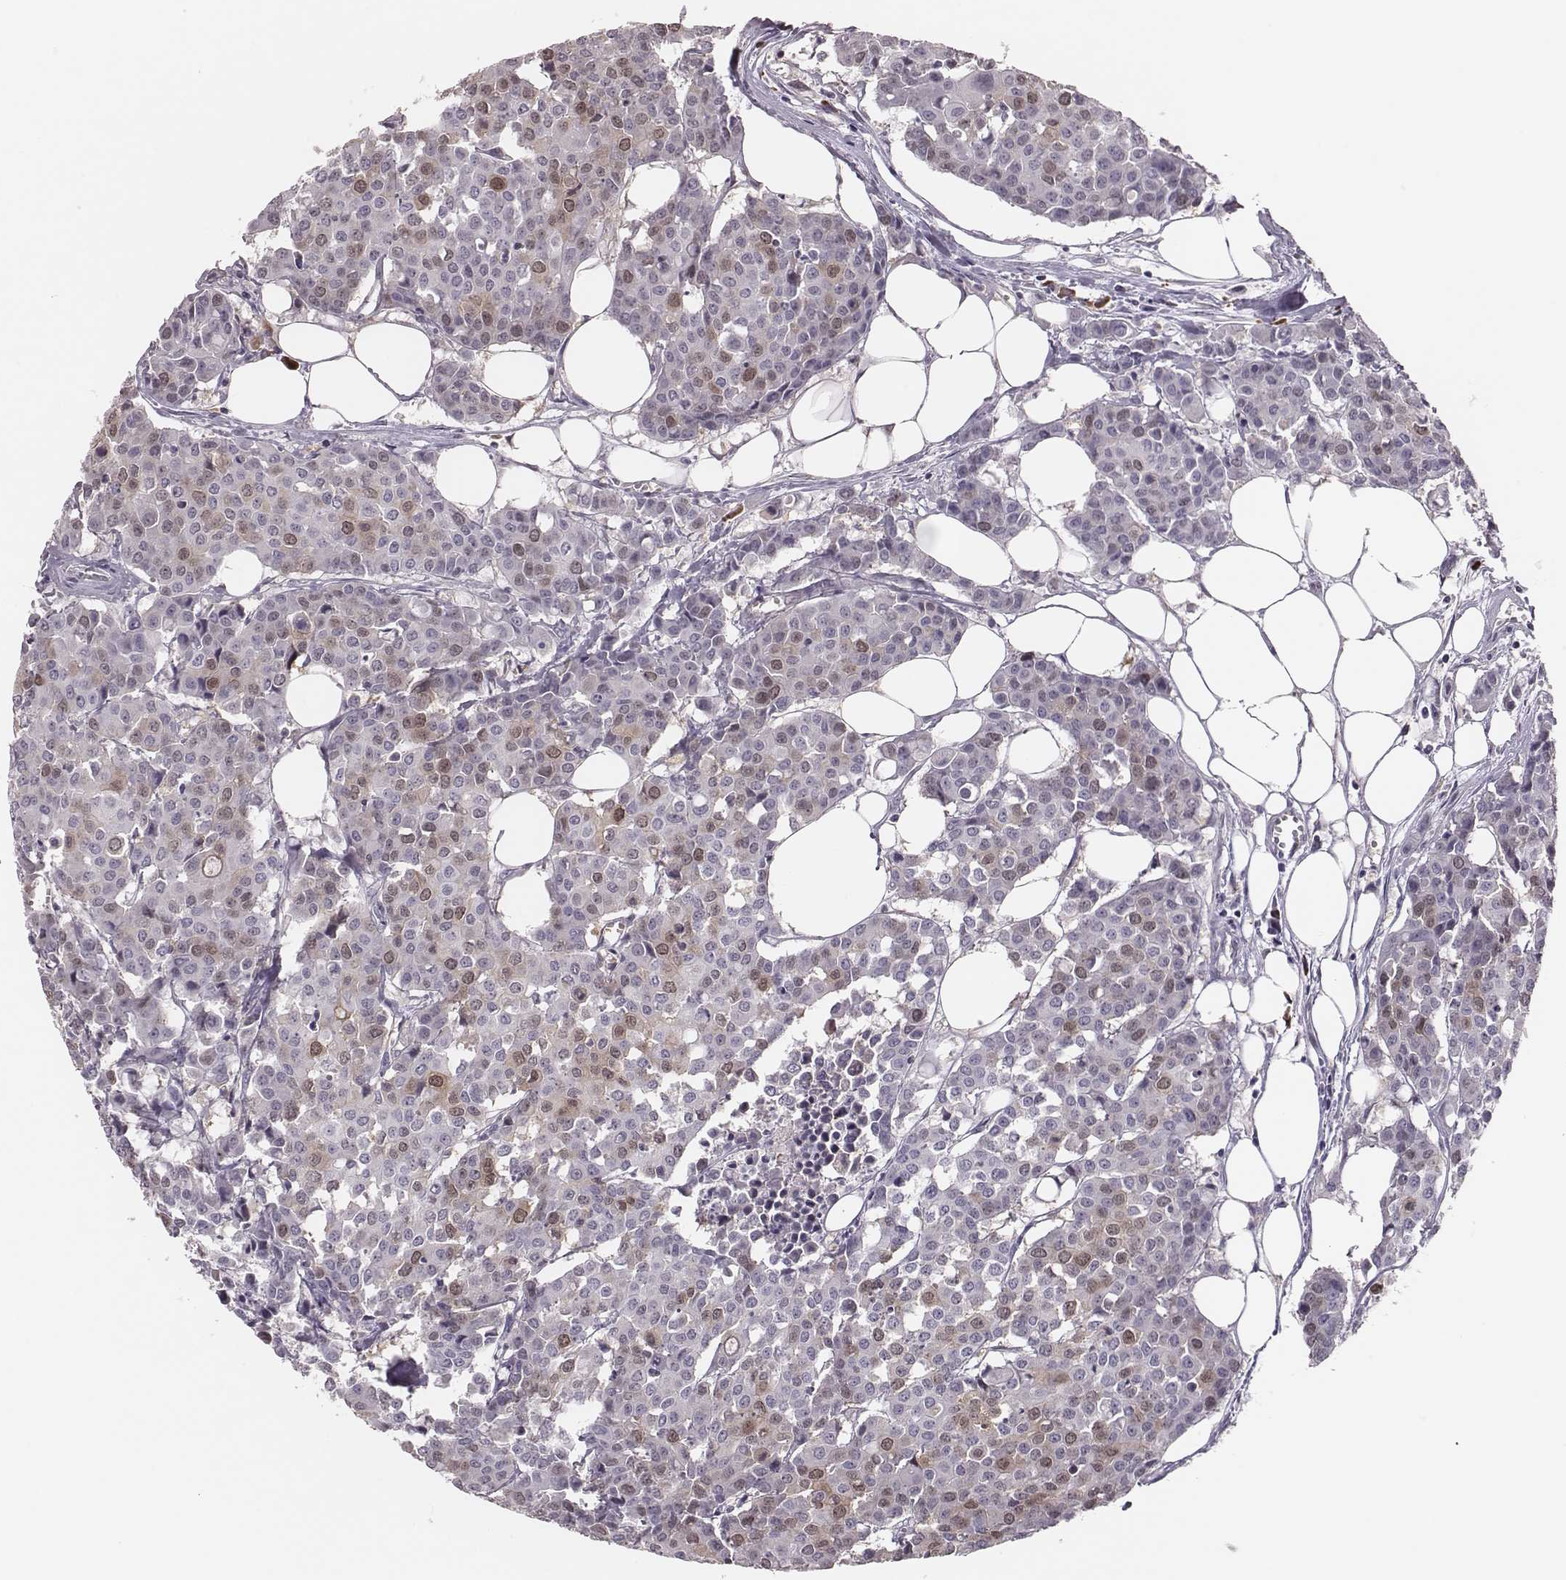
{"staining": {"intensity": "weak", "quantity": "<25%", "location": "cytoplasmic/membranous,nuclear"}, "tissue": "carcinoid", "cell_type": "Tumor cells", "image_type": "cancer", "snomed": [{"axis": "morphology", "description": "Carcinoid, malignant, NOS"}, {"axis": "topography", "description": "Colon"}], "caption": "Human carcinoid stained for a protein using immunohistochemistry exhibits no positivity in tumor cells.", "gene": "PBK", "patient": {"sex": "male", "age": 81}}